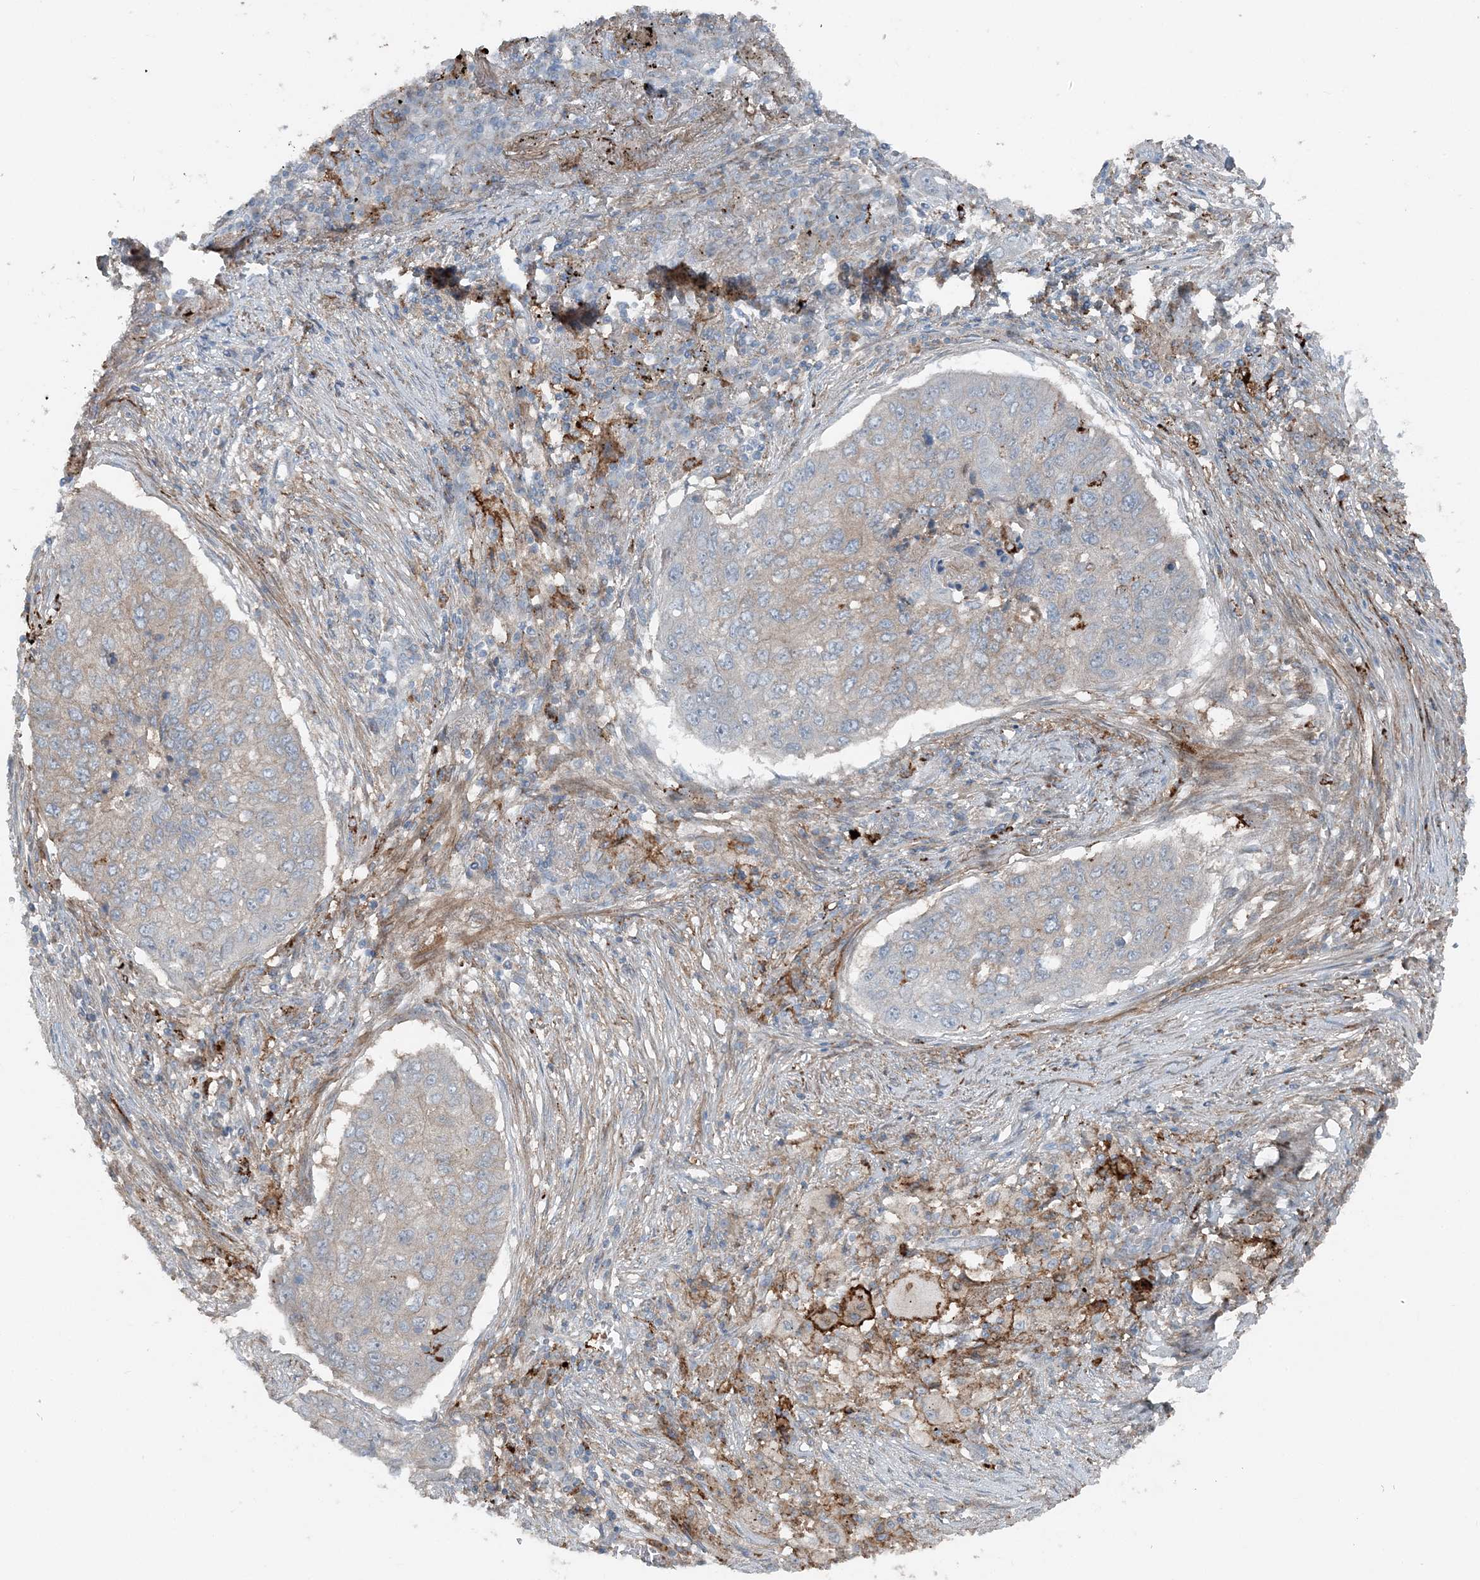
{"staining": {"intensity": "weak", "quantity": "<25%", "location": "cytoplasmic/membranous"}, "tissue": "lung cancer", "cell_type": "Tumor cells", "image_type": "cancer", "snomed": [{"axis": "morphology", "description": "Squamous cell carcinoma, NOS"}, {"axis": "topography", "description": "Lung"}], "caption": "Immunohistochemistry (IHC) image of neoplastic tissue: lung squamous cell carcinoma stained with DAB shows no significant protein expression in tumor cells.", "gene": "KY", "patient": {"sex": "female", "age": 63}}